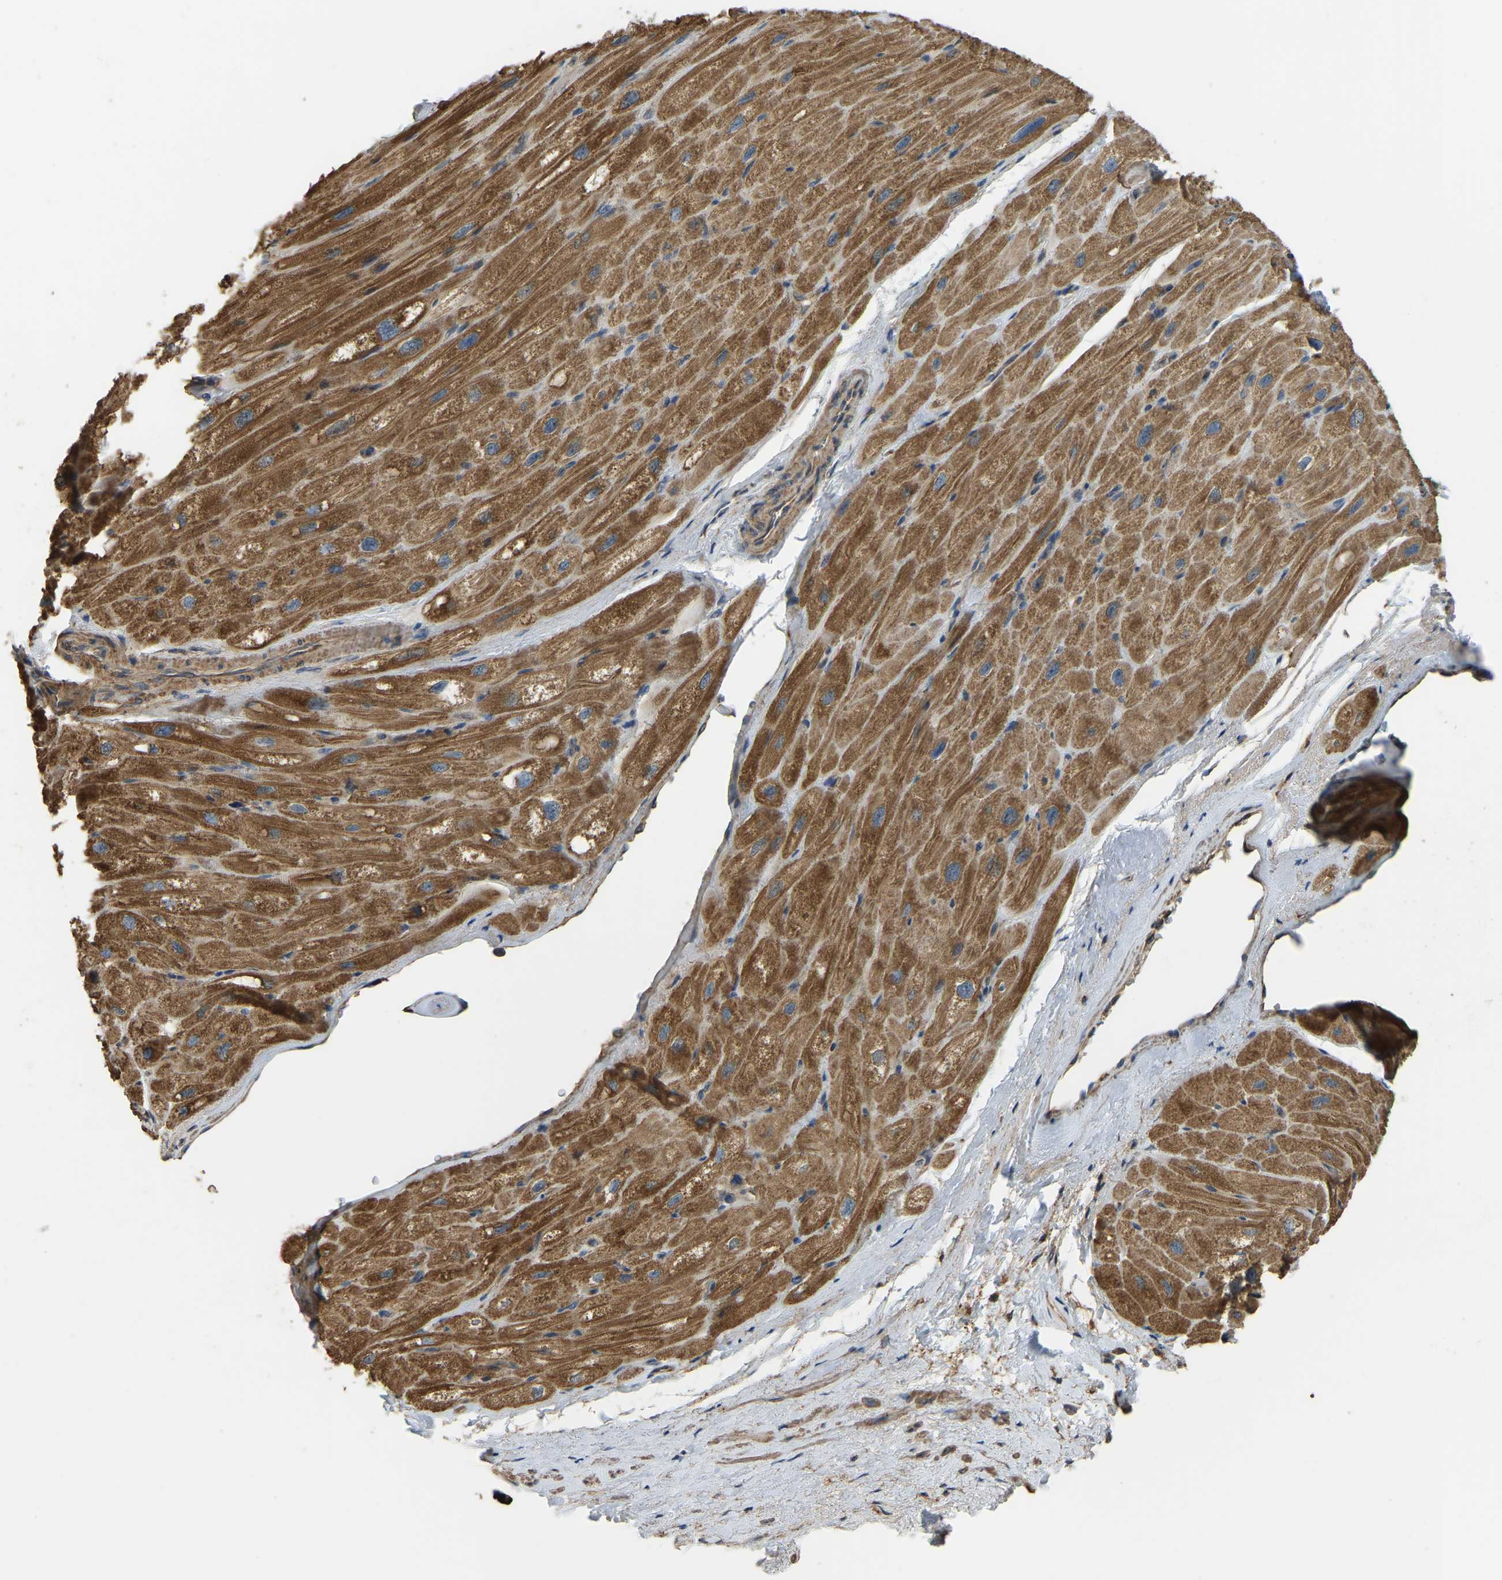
{"staining": {"intensity": "moderate", "quantity": ">75%", "location": "cytoplasmic/membranous"}, "tissue": "heart muscle", "cell_type": "Cardiomyocytes", "image_type": "normal", "snomed": [{"axis": "morphology", "description": "Normal tissue, NOS"}, {"axis": "topography", "description": "Heart"}], "caption": "Unremarkable heart muscle was stained to show a protein in brown. There is medium levels of moderate cytoplasmic/membranous expression in about >75% of cardiomyocytes. The staining was performed using DAB to visualize the protein expression in brown, while the nuclei were stained in blue with hematoxylin (Magnification: 20x).", "gene": "GNG2", "patient": {"sex": "male", "age": 49}}